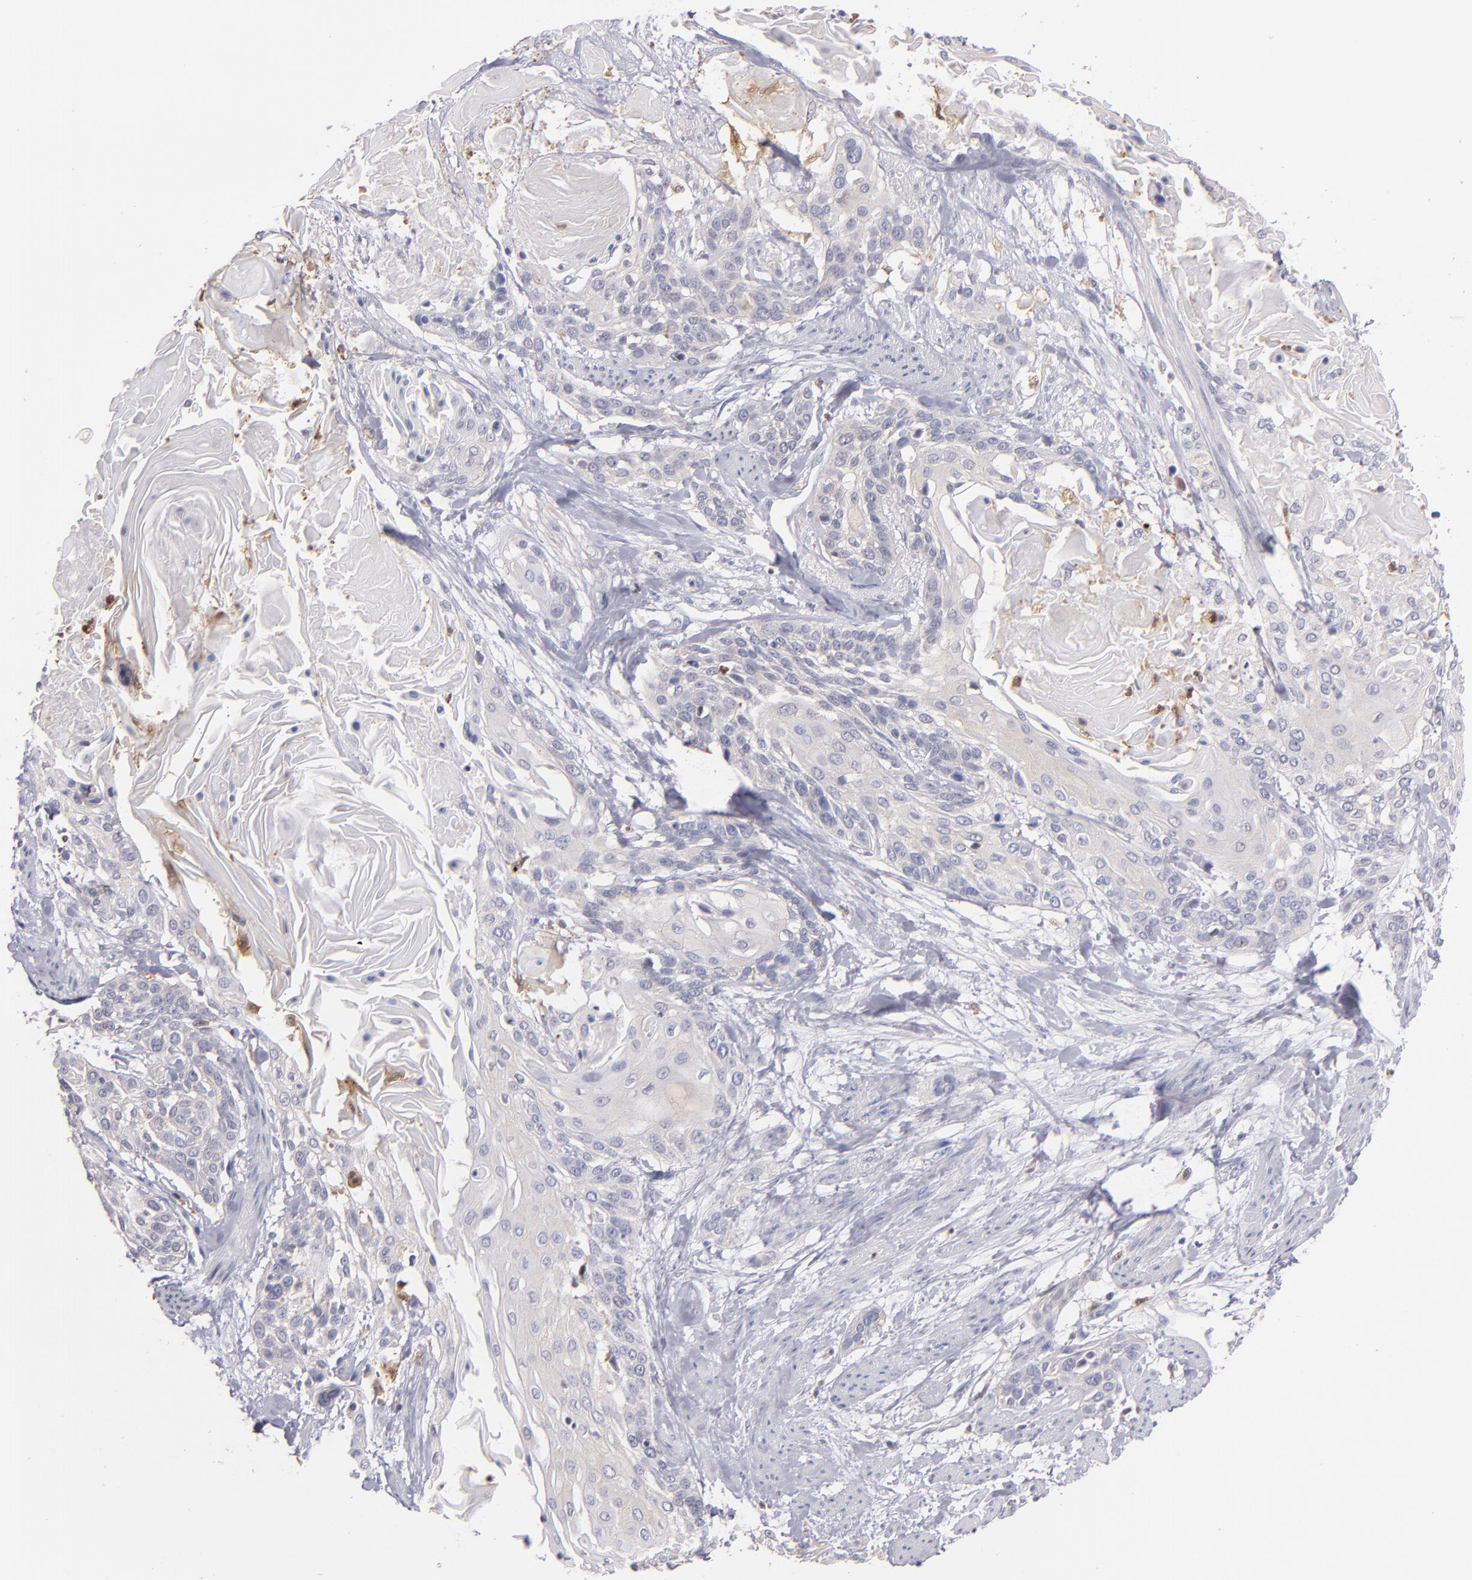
{"staining": {"intensity": "negative", "quantity": "none", "location": "none"}, "tissue": "cervical cancer", "cell_type": "Tumor cells", "image_type": "cancer", "snomed": [{"axis": "morphology", "description": "Squamous cell carcinoma, NOS"}, {"axis": "topography", "description": "Cervix"}], "caption": "This is an immunohistochemistry image of squamous cell carcinoma (cervical). There is no expression in tumor cells.", "gene": "PRKCD", "patient": {"sex": "female", "age": 57}}